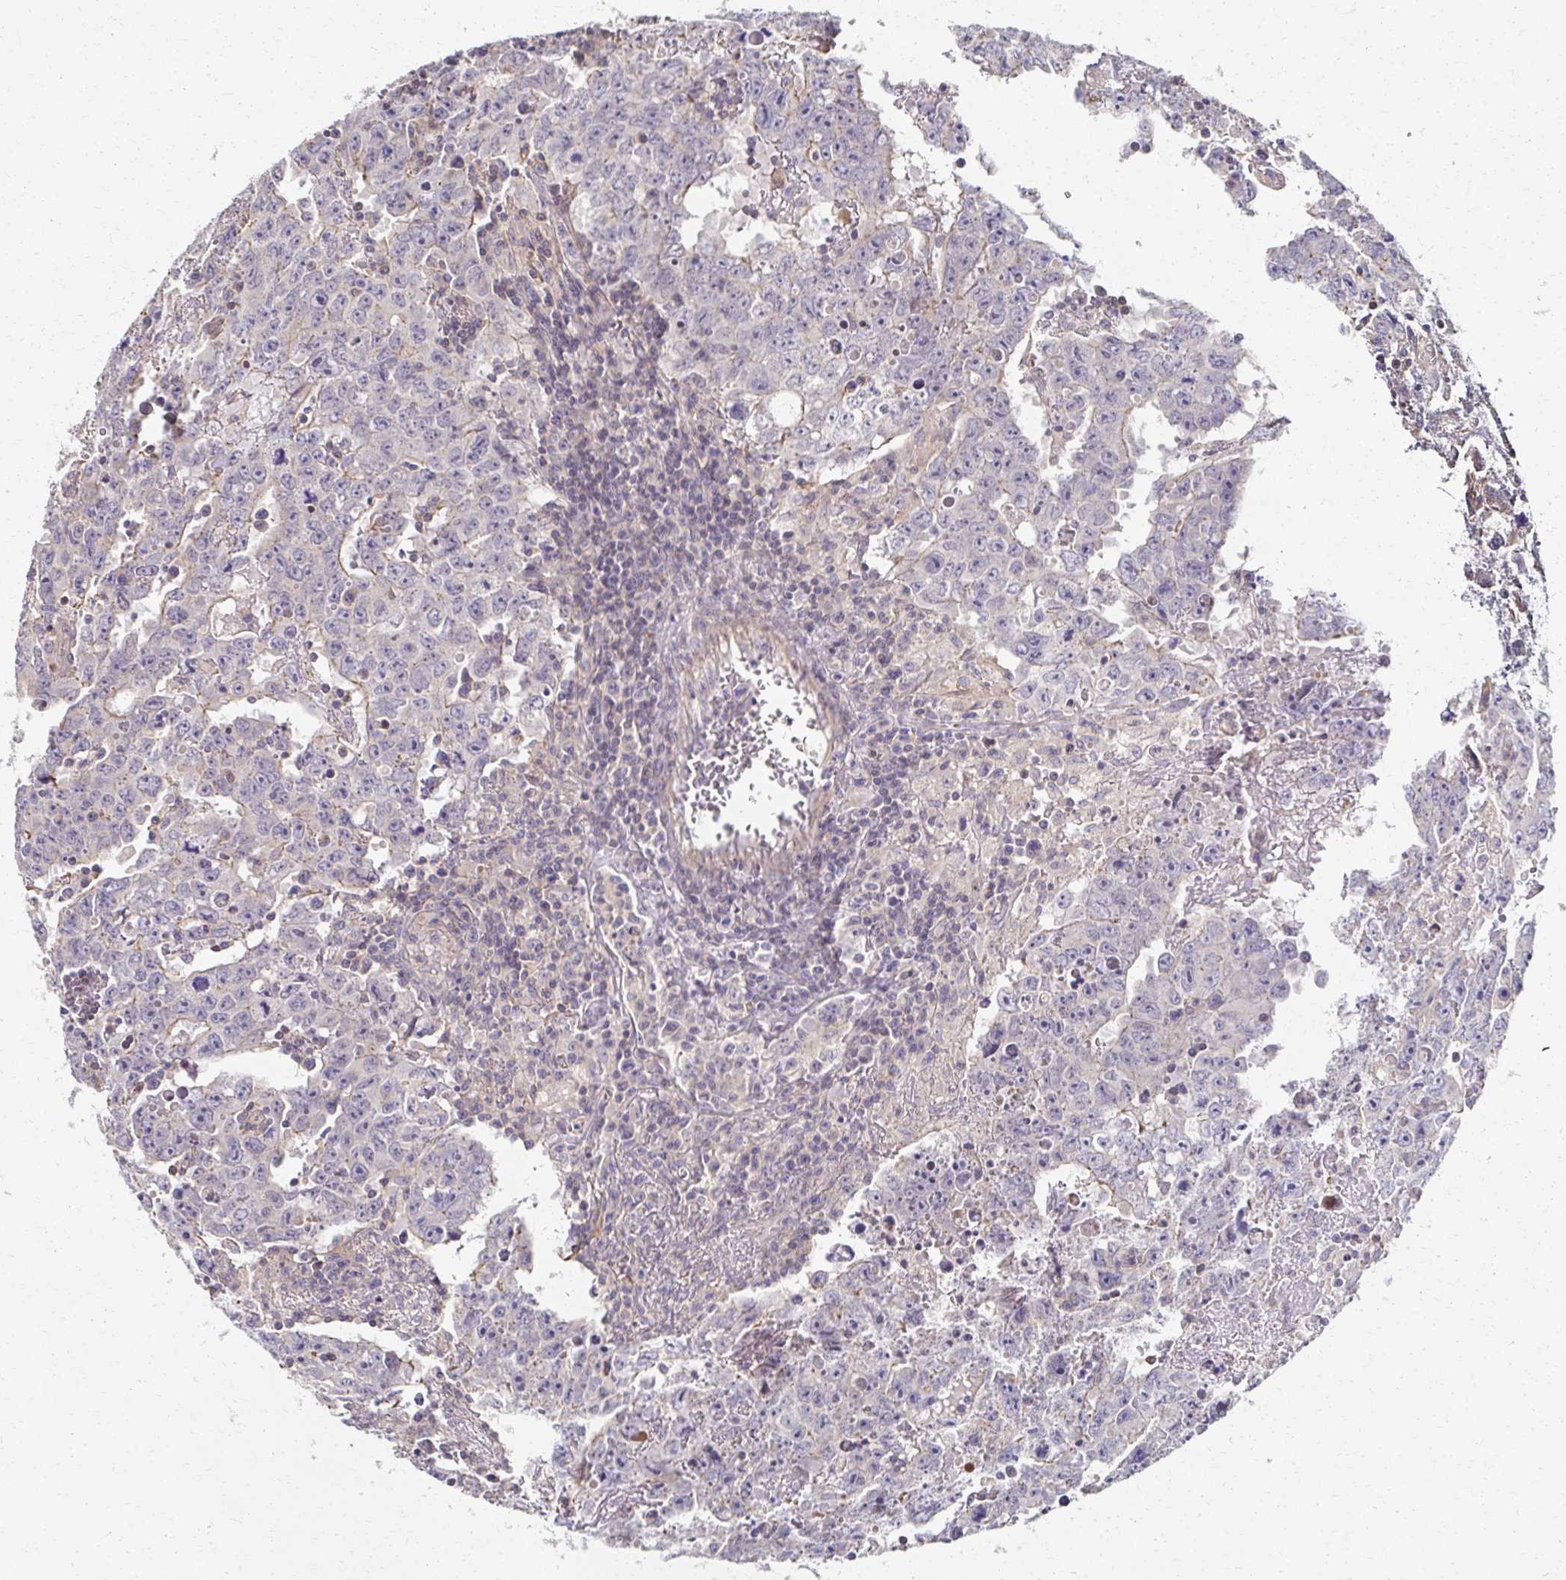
{"staining": {"intensity": "negative", "quantity": "none", "location": "none"}, "tissue": "testis cancer", "cell_type": "Tumor cells", "image_type": "cancer", "snomed": [{"axis": "morphology", "description": "Carcinoma, Embryonal, NOS"}, {"axis": "topography", "description": "Testis"}], "caption": "Immunohistochemistry (IHC) photomicrograph of neoplastic tissue: human testis cancer stained with DAB displays no significant protein staining in tumor cells.", "gene": "EOLA2", "patient": {"sex": "male", "age": 22}}